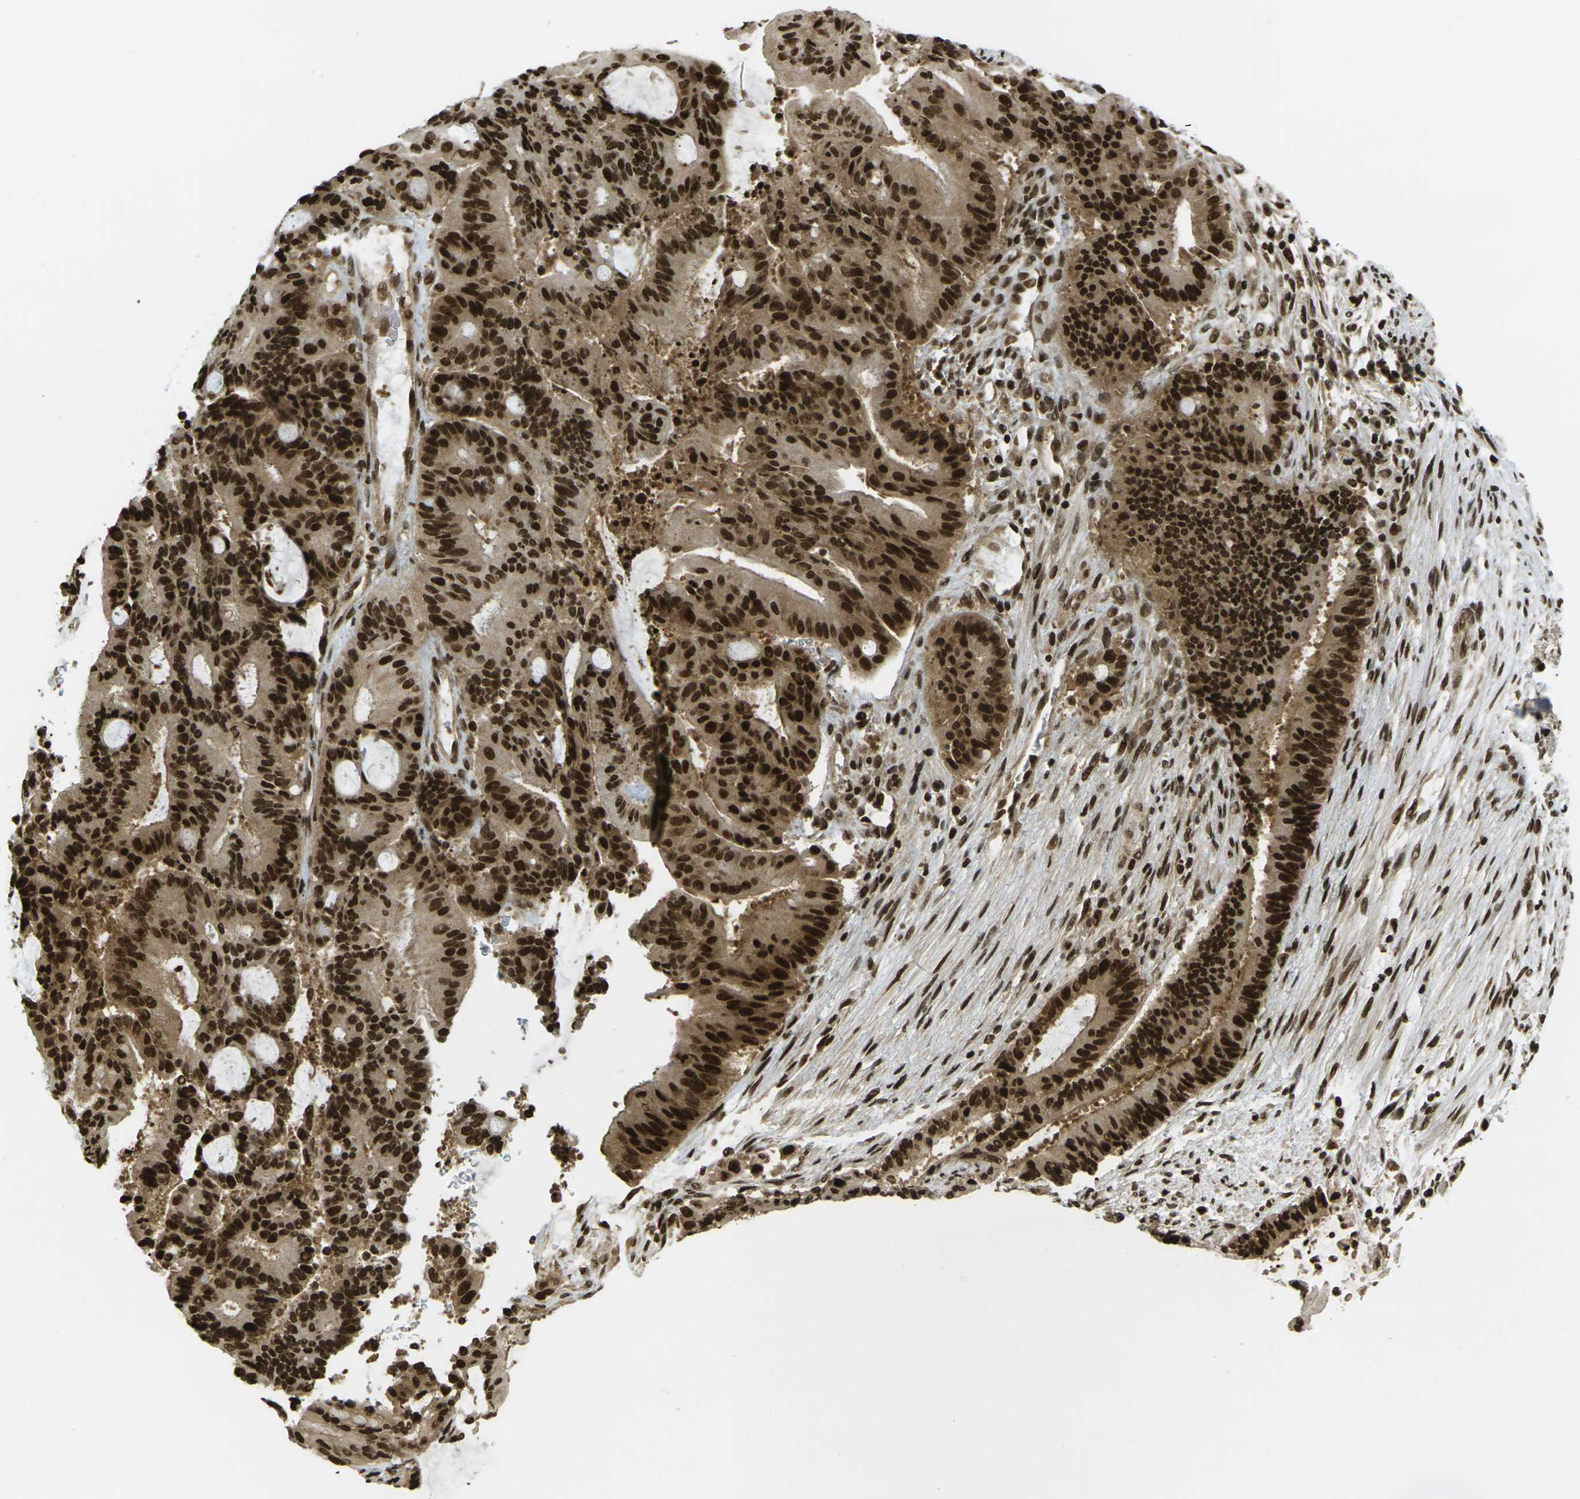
{"staining": {"intensity": "strong", "quantity": ">75%", "location": "cytoplasmic/membranous,nuclear"}, "tissue": "liver cancer", "cell_type": "Tumor cells", "image_type": "cancer", "snomed": [{"axis": "morphology", "description": "Cholangiocarcinoma"}, {"axis": "topography", "description": "Liver"}], "caption": "DAB immunohistochemical staining of human liver cancer shows strong cytoplasmic/membranous and nuclear protein staining in approximately >75% of tumor cells. The staining was performed using DAB to visualize the protein expression in brown, while the nuclei were stained in blue with hematoxylin (Magnification: 20x).", "gene": "RUVBL2", "patient": {"sex": "female", "age": 73}}